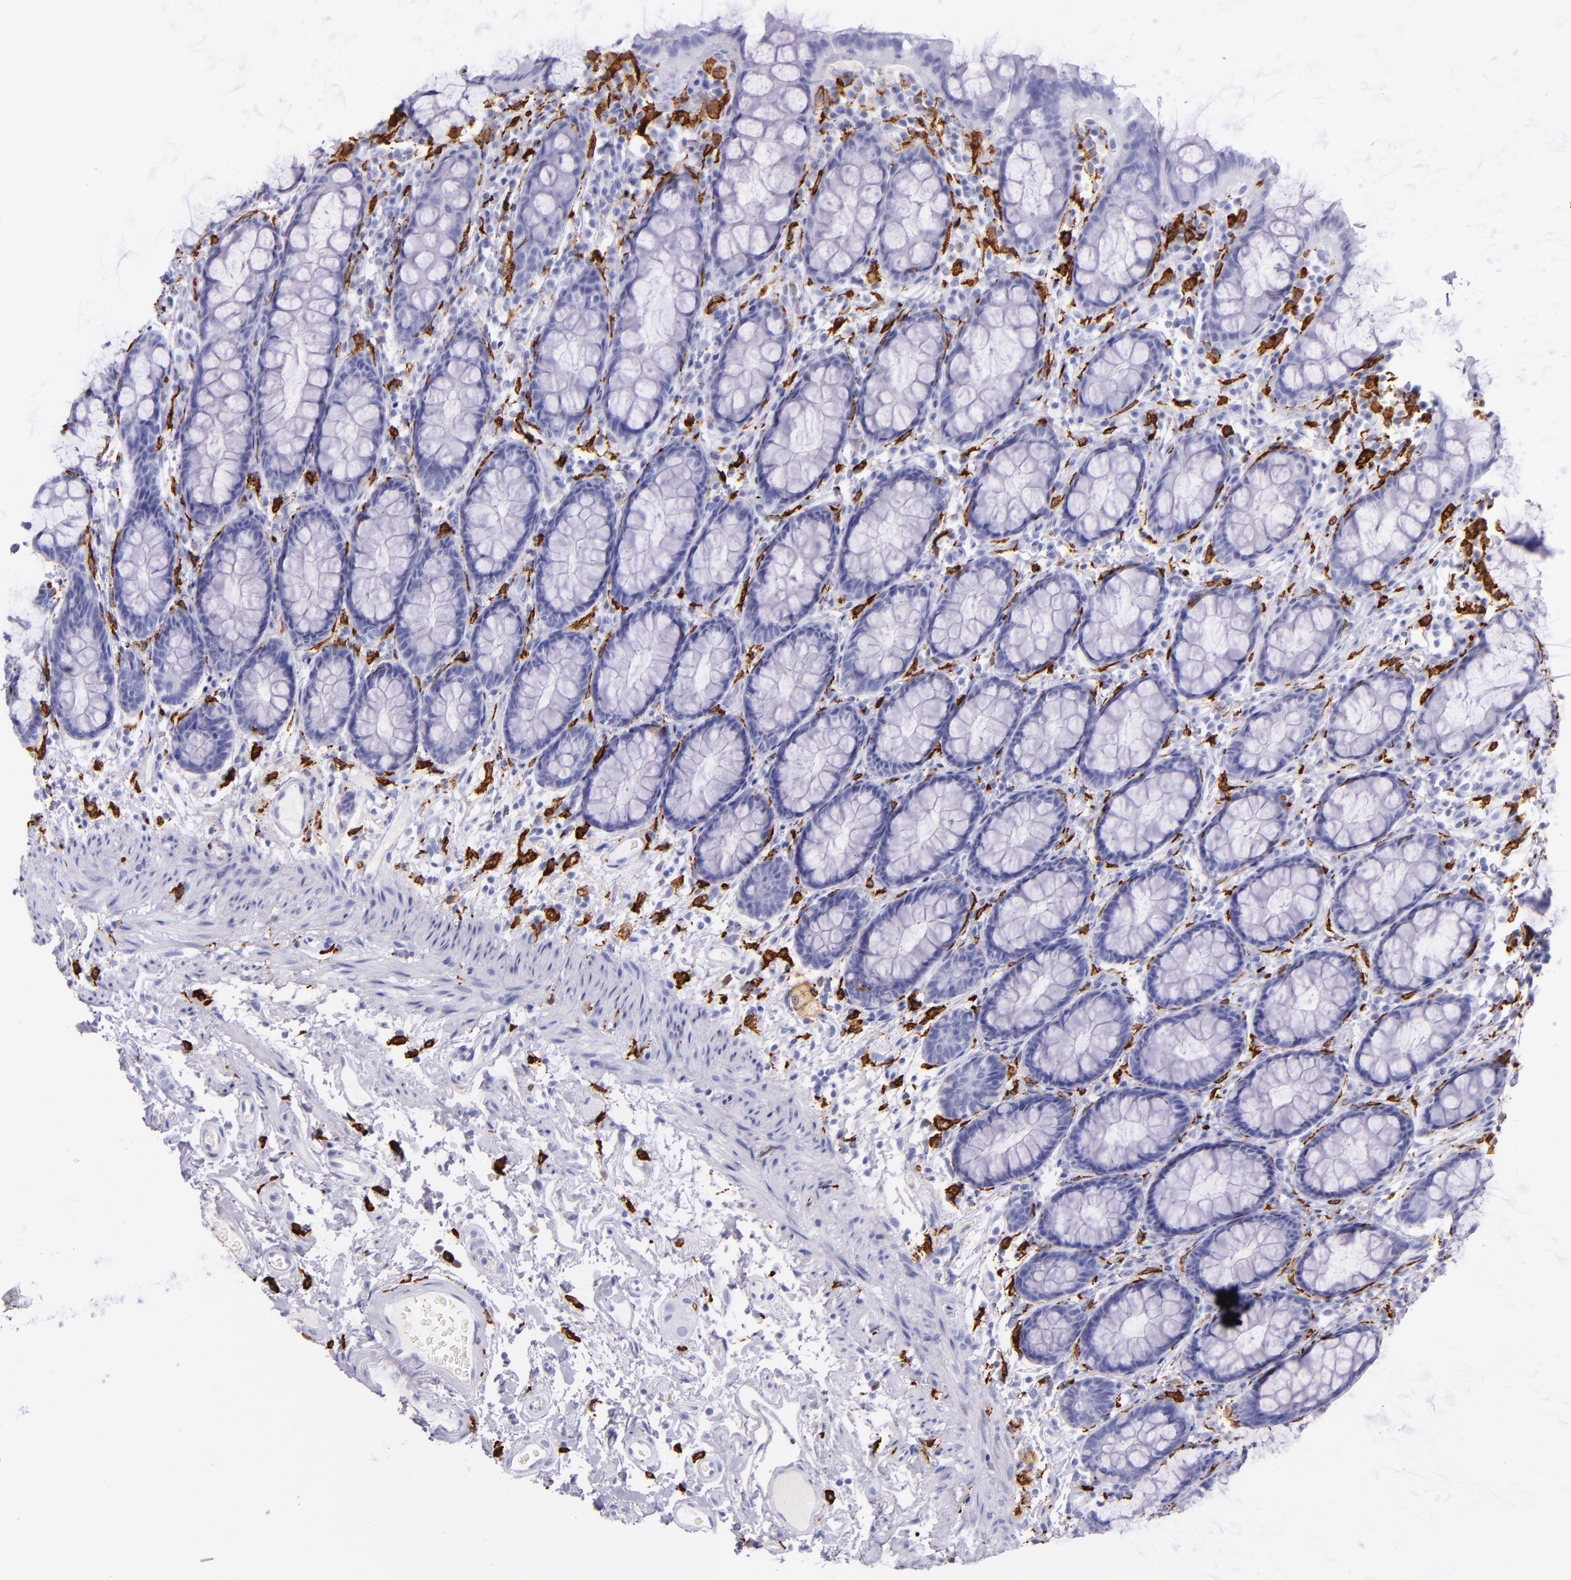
{"staining": {"intensity": "negative", "quantity": "none", "location": "none"}, "tissue": "rectum", "cell_type": "Glandular cells", "image_type": "normal", "snomed": [{"axis": "morphology", "description": "Normal tissue, NOS"}, {"axis": "topography", "description": "Rectum"}], "caption": "Immunohistochemistry of normal rectum shows no staining in glandular cells.", "gene": "CD163", "patient": {"sex": "male", "age": 92}}